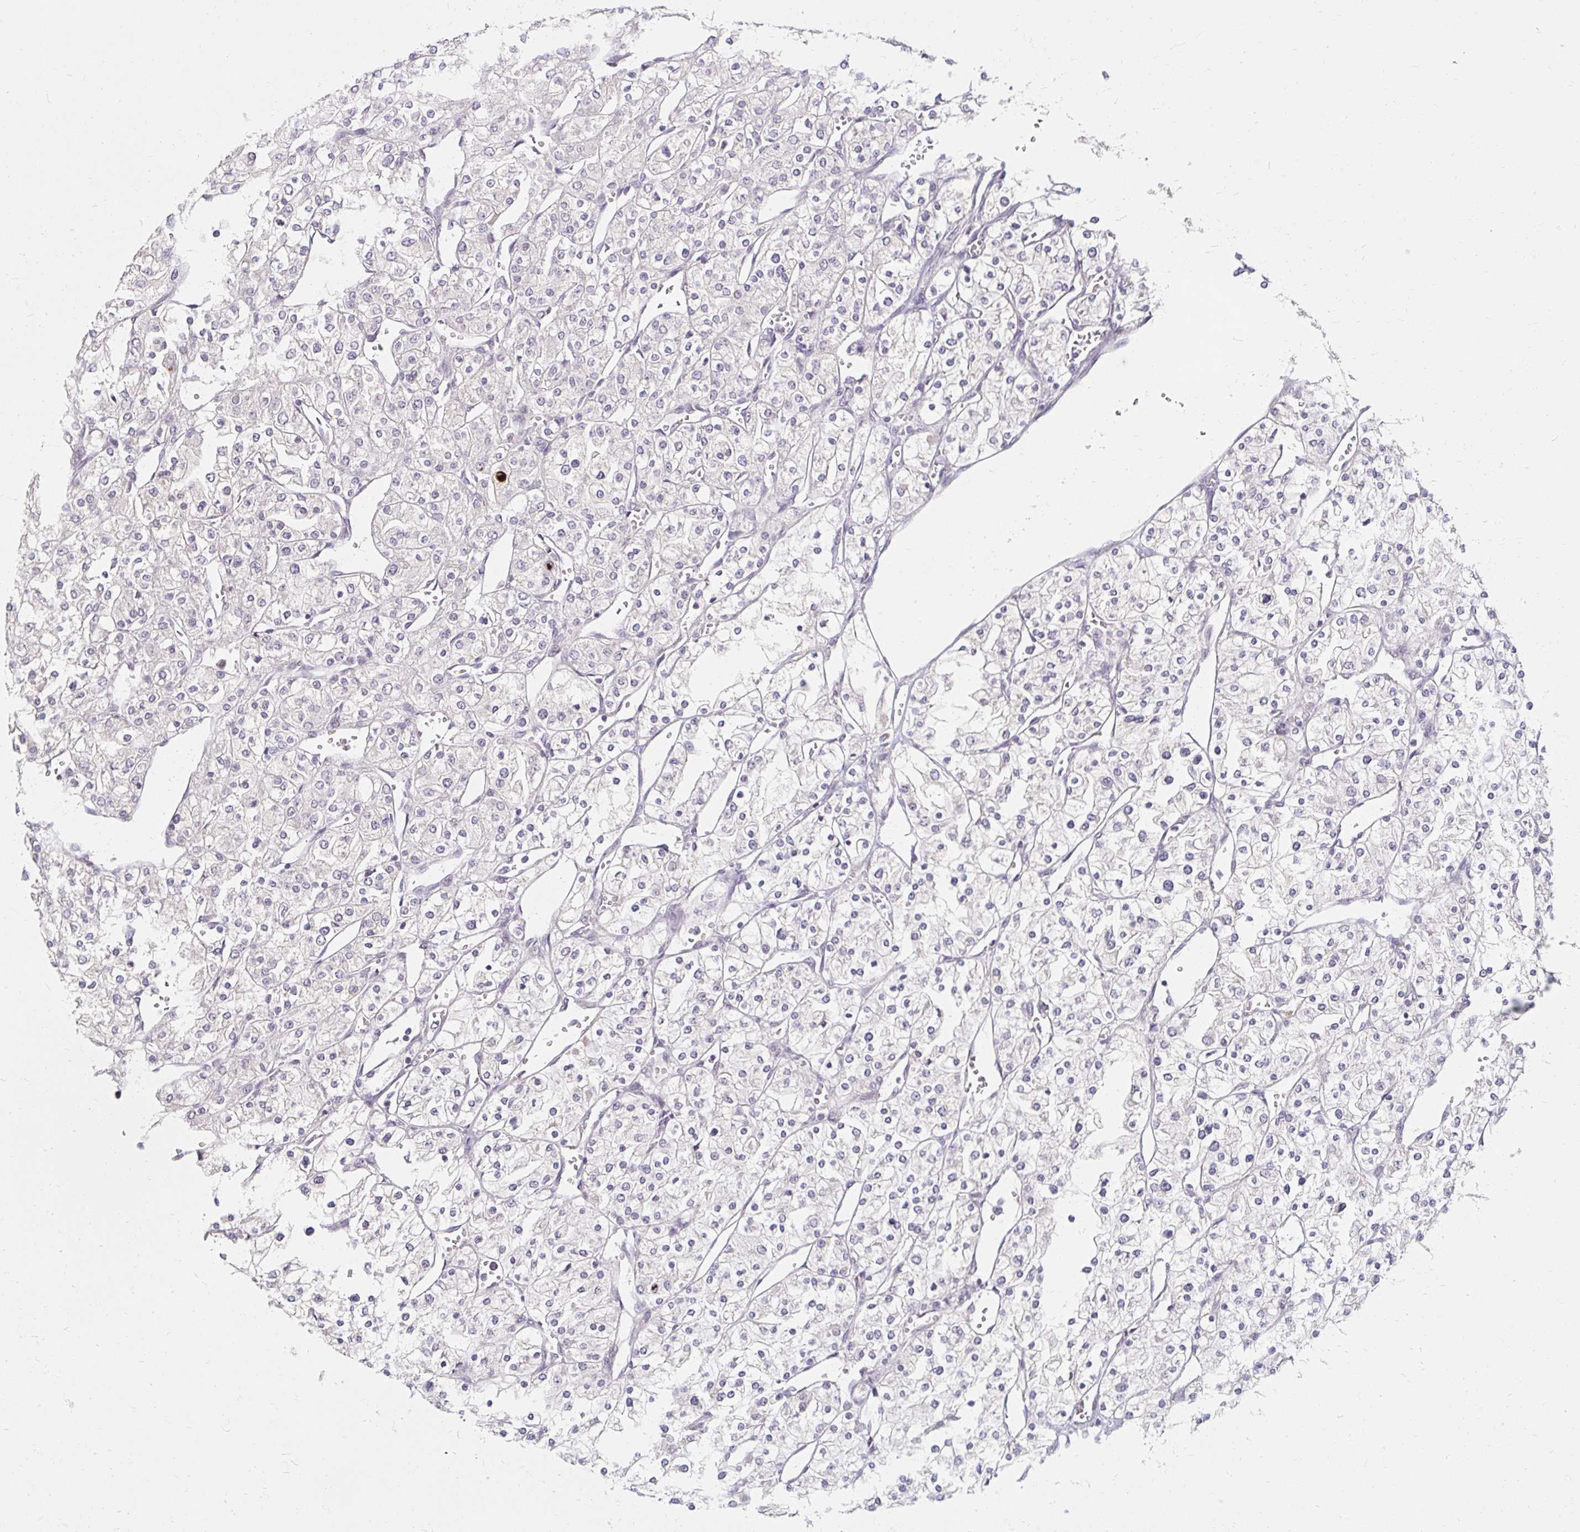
{"staining": {"intensity": "negative", "quantity": "none", "location": "none"}, "tissue": "renal cancer", "cell_type": "Tumor cells", "image_type": "cancer", "snomed": [{"axis": "morphology", "description": "Adenocarcinoma, NOS"}, {"axis": "topography", "description": "Kidney"}], "caption": "DAB (3,3'-diaminobenzidine) immunohistochemical staining of human renal adenocarcinoma displays no significant positivity in tumor cells.", "gene": "DDN", "patient": {"sex": "male", "age": 80}}